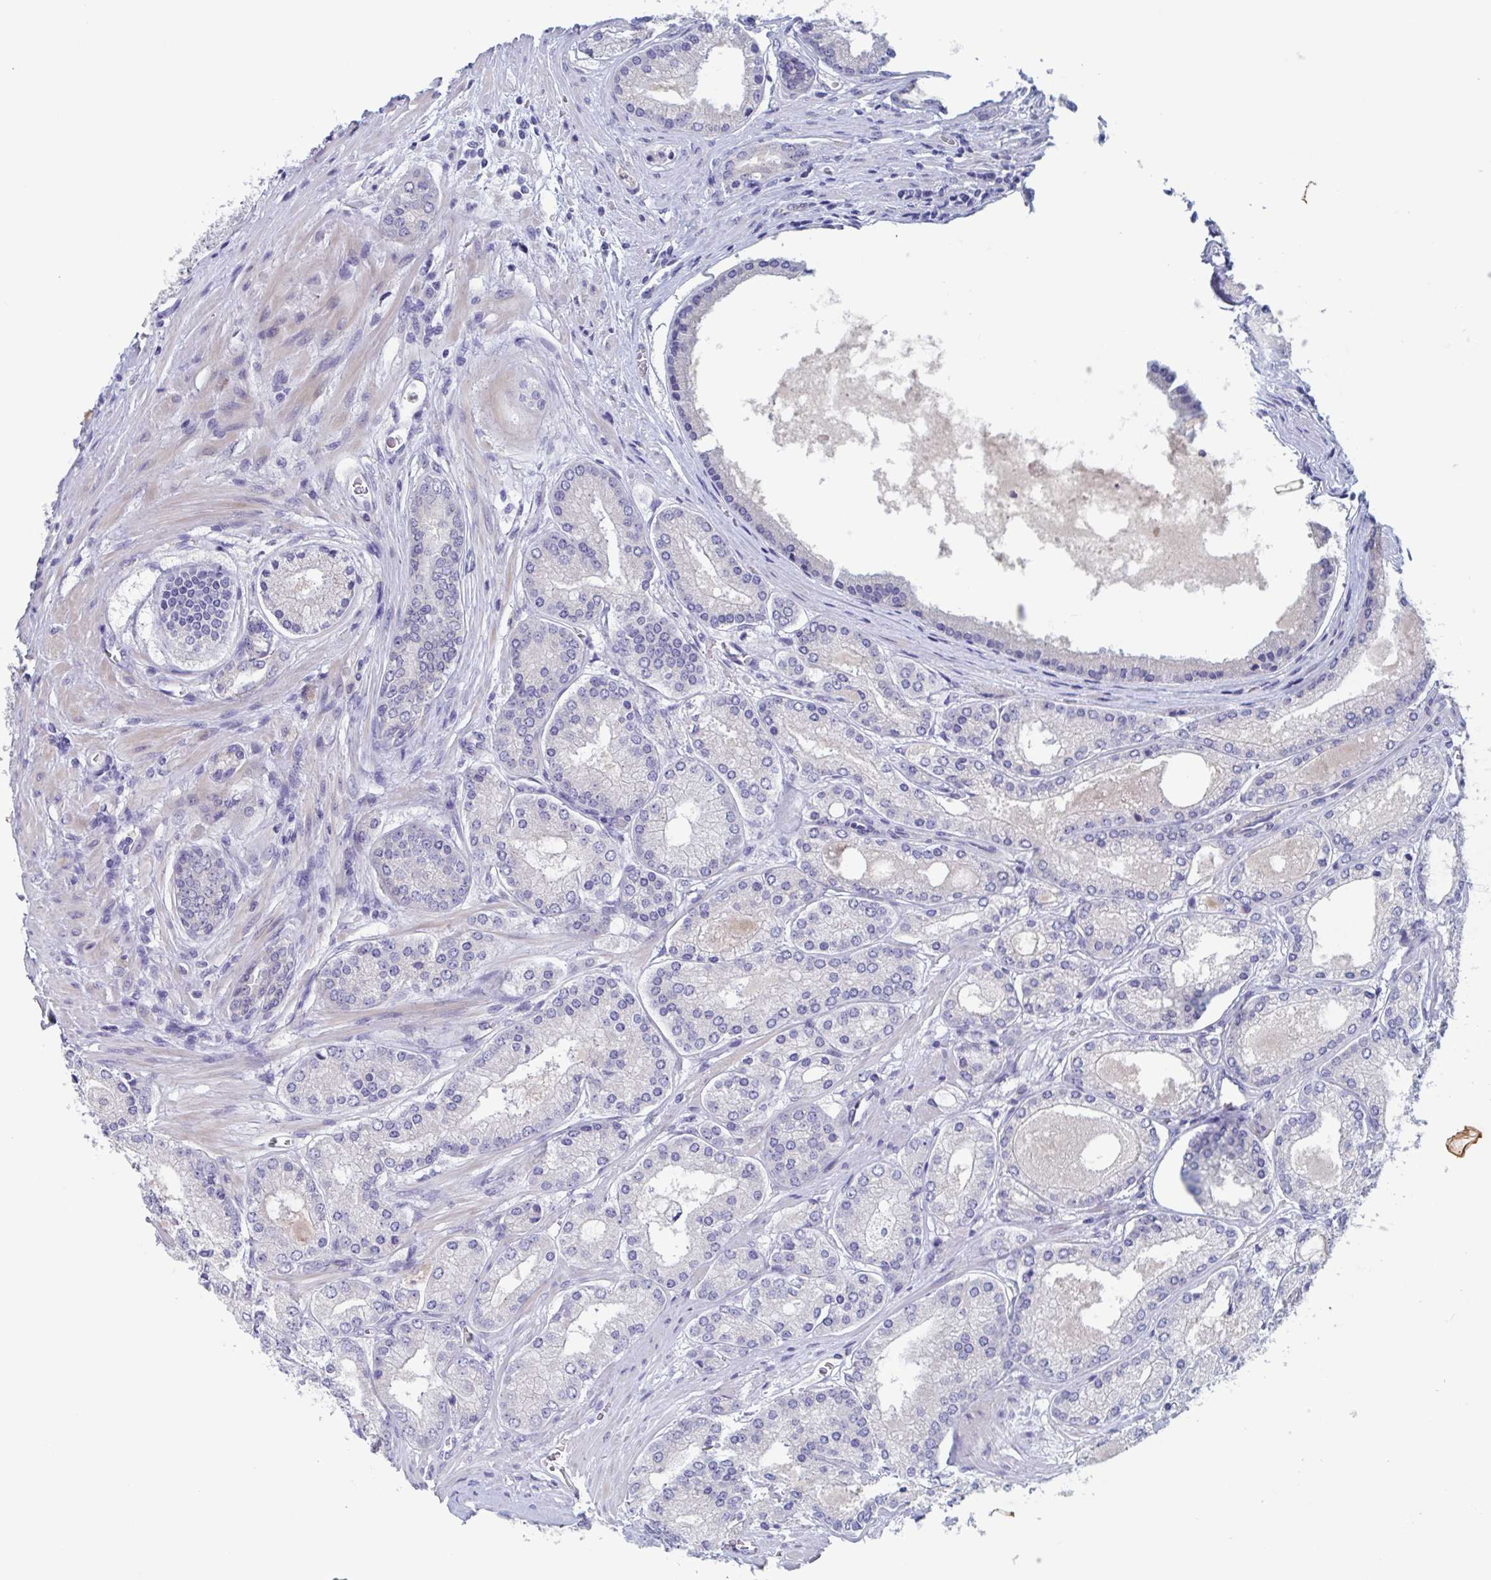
{"staining": {"intensity": "negative", "quantity": "none", "location": "none"}, "tissue": "prostate cancer", "cell_type": "Tumor cells", "image_type": "cancer", "snomed": [{"axis": "morphology", "description": "Adenocarcinoma, High grade"}, {"axis": "topography", "description": "Prostate"}], "caption": "The photomicrograph demonstrates no staining of tumor cells in prostate cancer.", "gene": "ST14", "patient": {"sex": "male", "age": 67}}